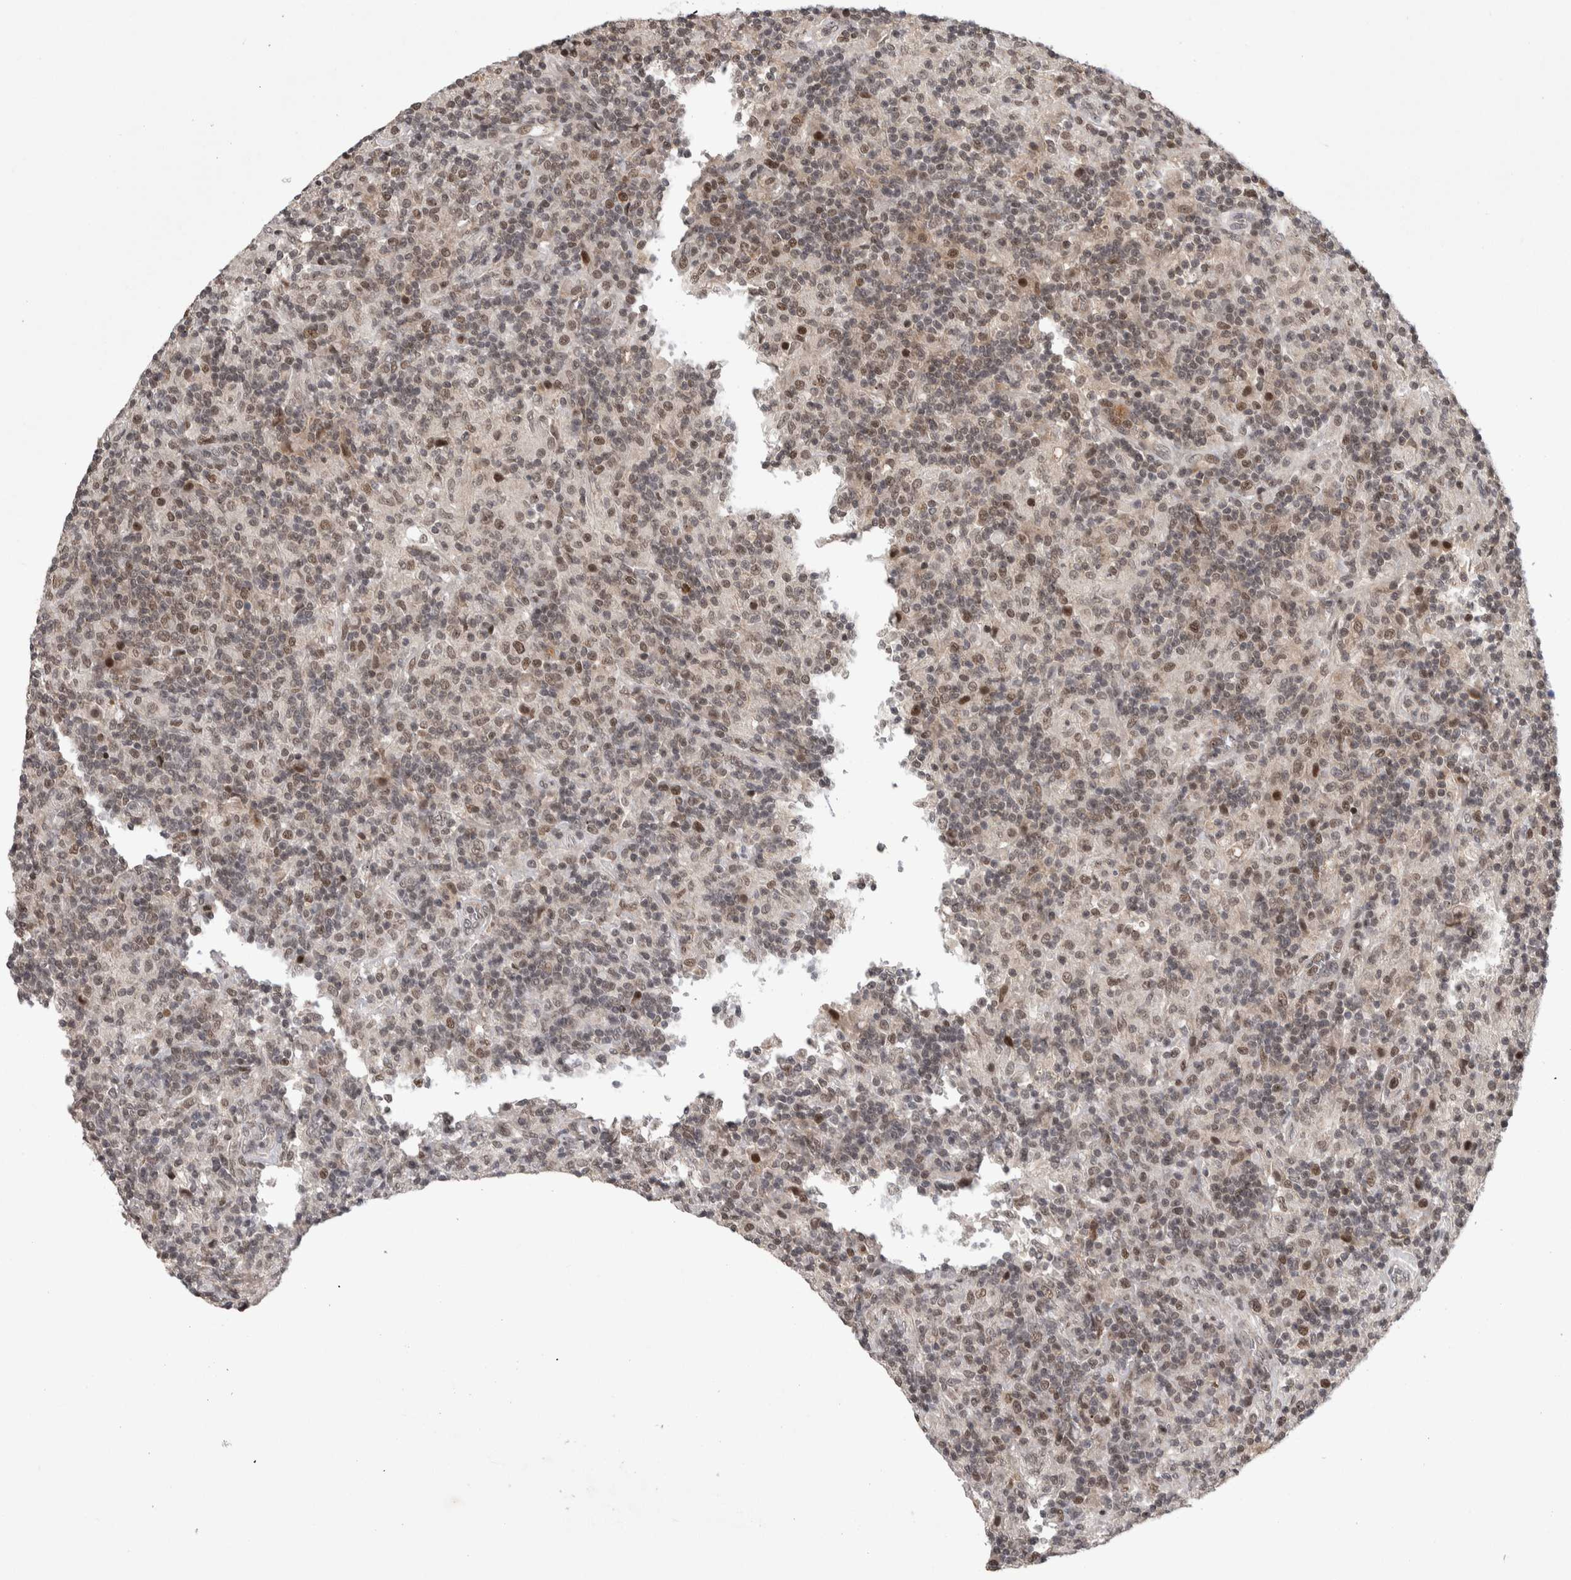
{"staining": {"intensity": "moderate", "quantity": ">75%", "location": "nuclear"}, "tissue": "lymphoma", "cell_type": "Tumor cells", "image_type": "cancer", "snomed": [{"axis": "morphology", "description": "Hodgkin's disease, NOS"}, {"axis": "topography", "description": "Lymph node"}], "caption": "Hodgkin's disease was stained to show a protein in brown. There is medium levels of moderate nuclear expression in about >75% of tumor cells.", "gene": "ZNF592", "patient": {"sex": "male", "age": 70}}